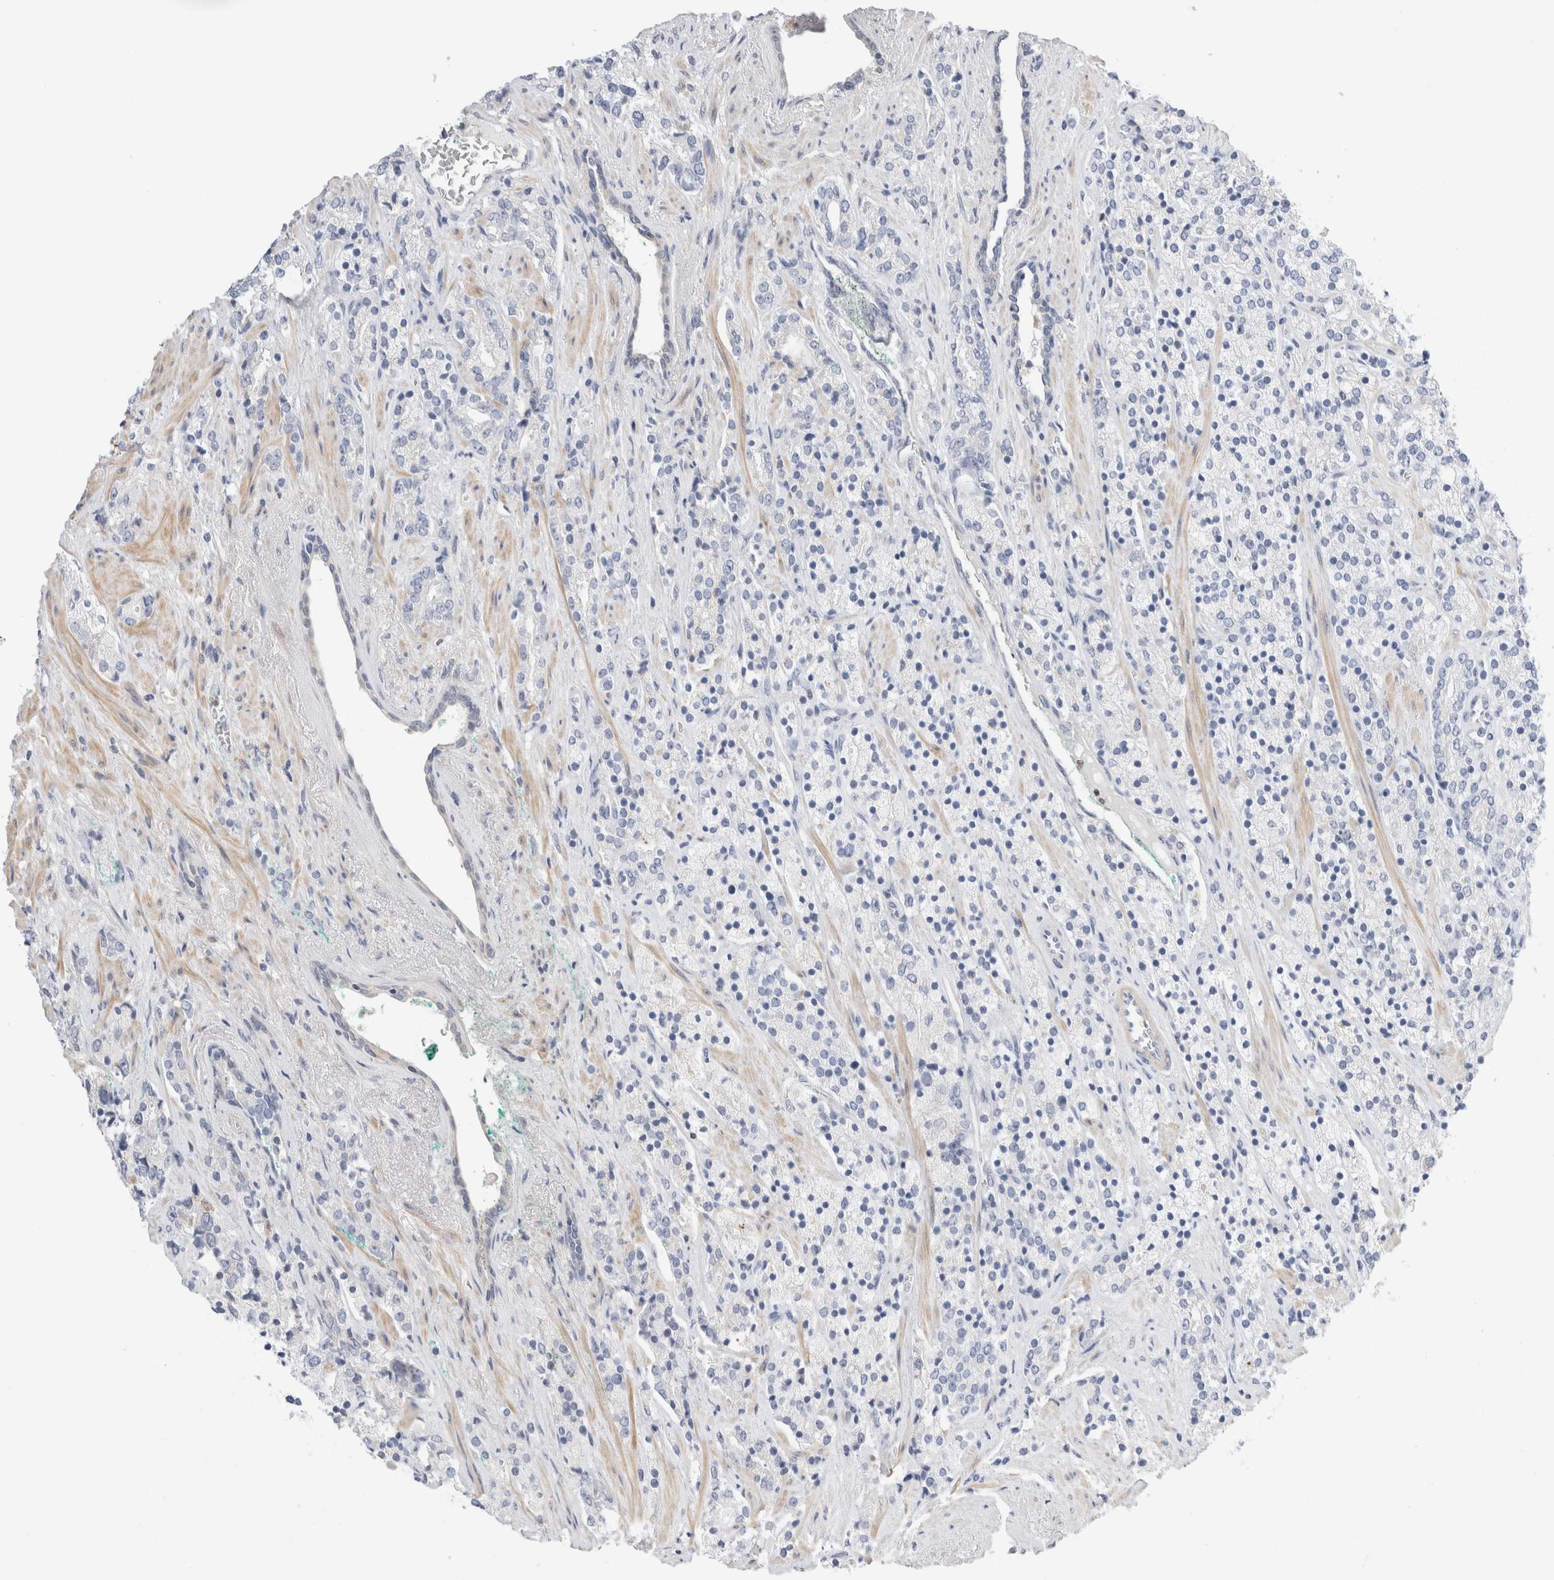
{"staining": {"intensity": "negative", "quantity": "none", "location": "none"}, "tissue": "prostate cancer", "cell_type": "Tumor cells", "image_type": "cancer", "snomed": [{"axis": "morphology", "description": "Adenocarcinoma, High grade"}, {"axis": "topography", "description": "Prostate"}], "caption": "This is an IHC histopathology image of prostate cancer (adenocarcinoma (high-grade)). There is no expression in tumor cells.", "gene": "ADAM30", "patient": {"sex": "male", "age": 71}}